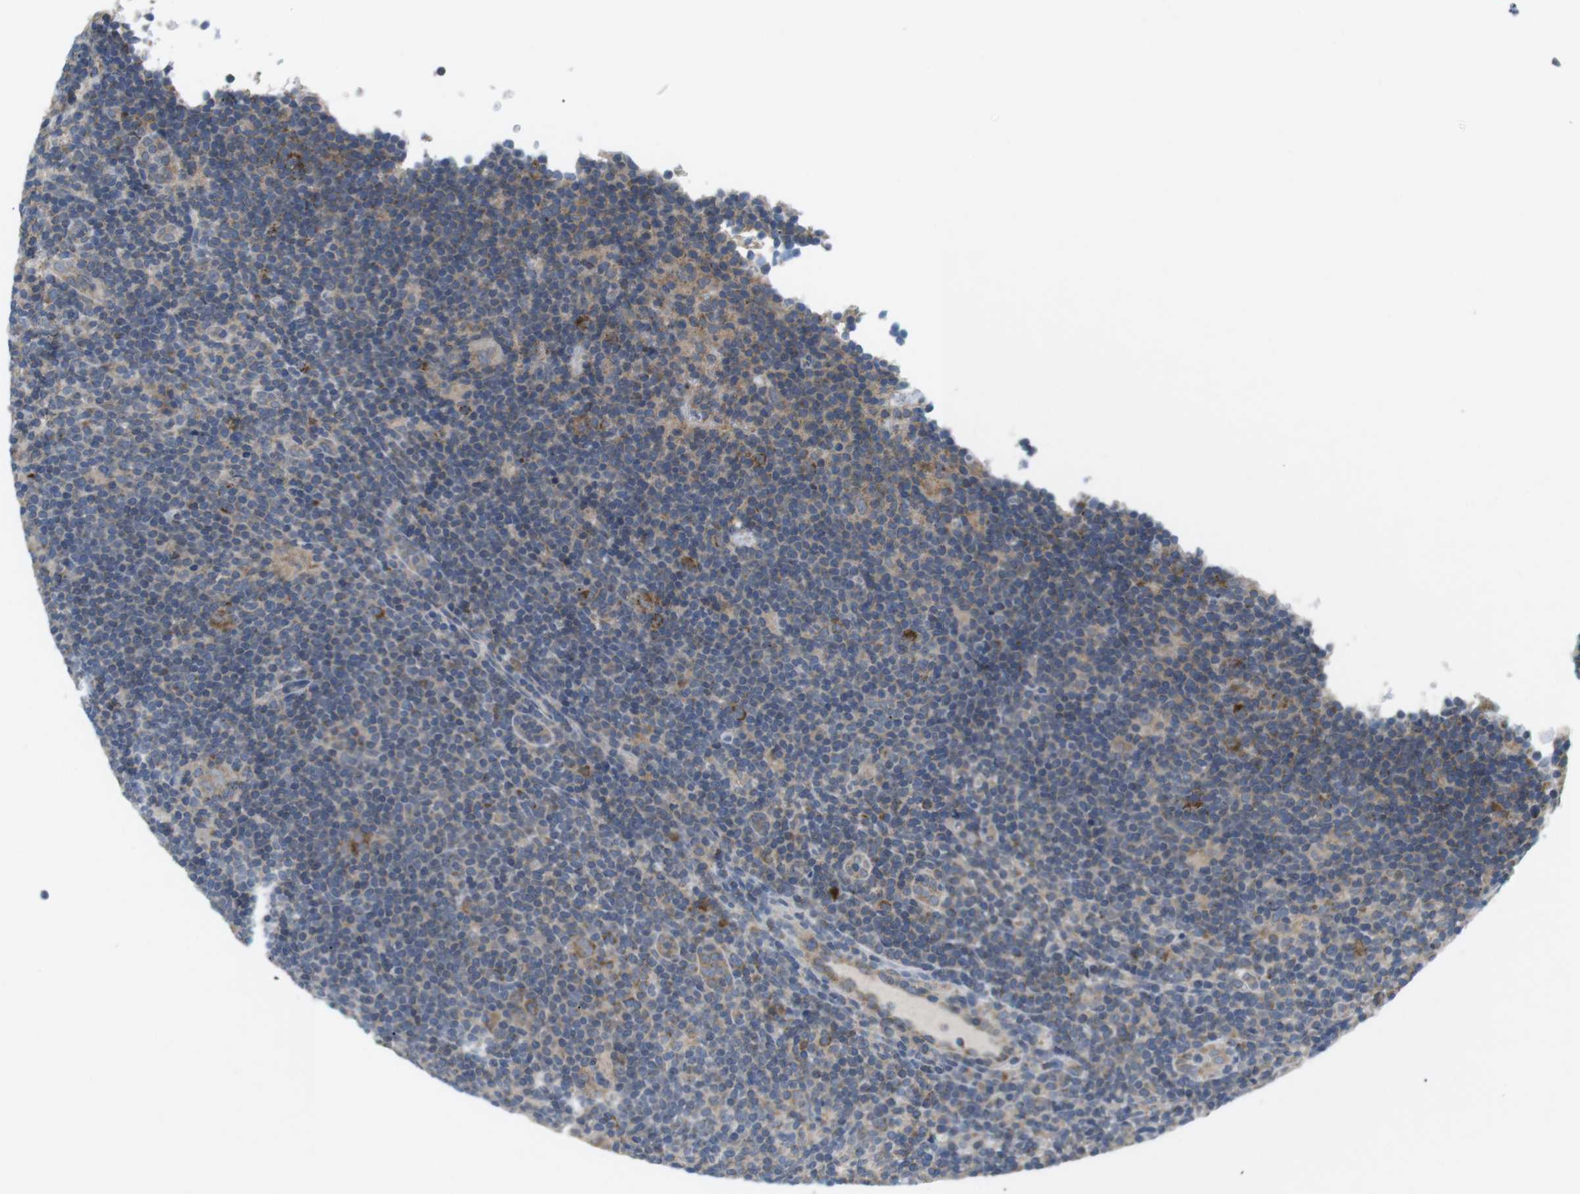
{"staining": {"intensity": "moderate", "quantity": "25%-75%", "location": "cytoplasmic/membranous"}, "tissue": "lymphoma", "cell_type": "Tumor cells", "image_type": "cancer", "snomed": [{"axis": "morphology", "description": "Hodgkin's disease, NOS"}, {"axis": "topography", "description": "Lymph node"}], "caption": "An immunohistochemistry (IHC) micrograph of tumor tissue is shown. Protein staining in brown labels moderate cytoplasmic/membranous positivity in lymphoma within tumor cells.", "gene": "BACE1", "patient": {"sex": "female", "age": 57}}